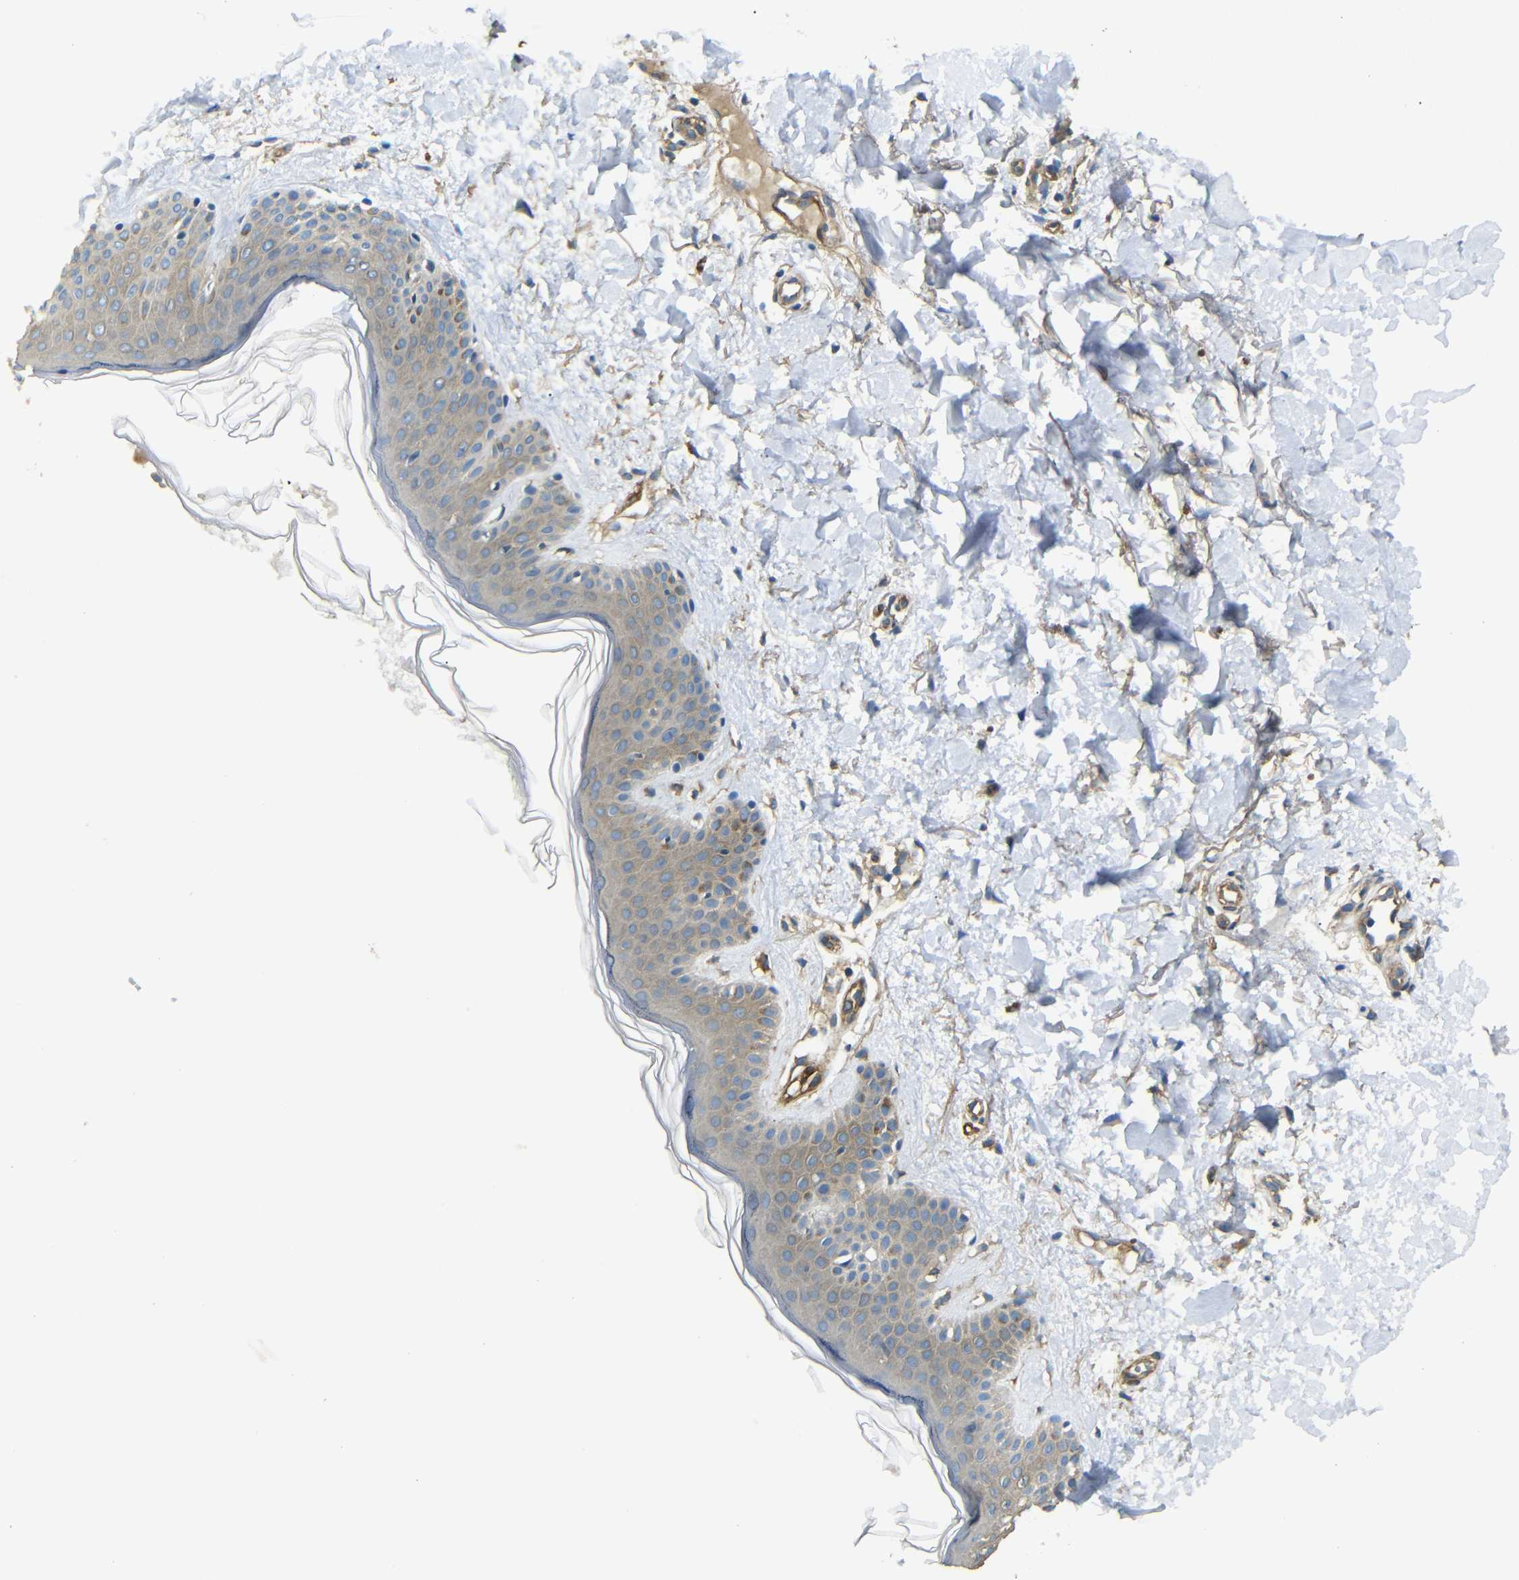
{"staining": {"intensity": "weak", "quantity": ">75%", "location": "cytoplasmic/membranous"}, "tissue": "skin", "cell_type": "Fibroblasts", "image_type": "normal", "snomed": [{"axis": "morphology", "description": "Normal tissue, NOS"}, {"axis": "topography", "description": "Skin"}], "caption": "Approximately >75% of fibroblasts in unremarkable human skin show weak cytoplasmic/membranous protein staining as visualized by brown immunohistochemical staining.", "gene": "MYO1B", "patient": {"sex": "male", "age": 67}}